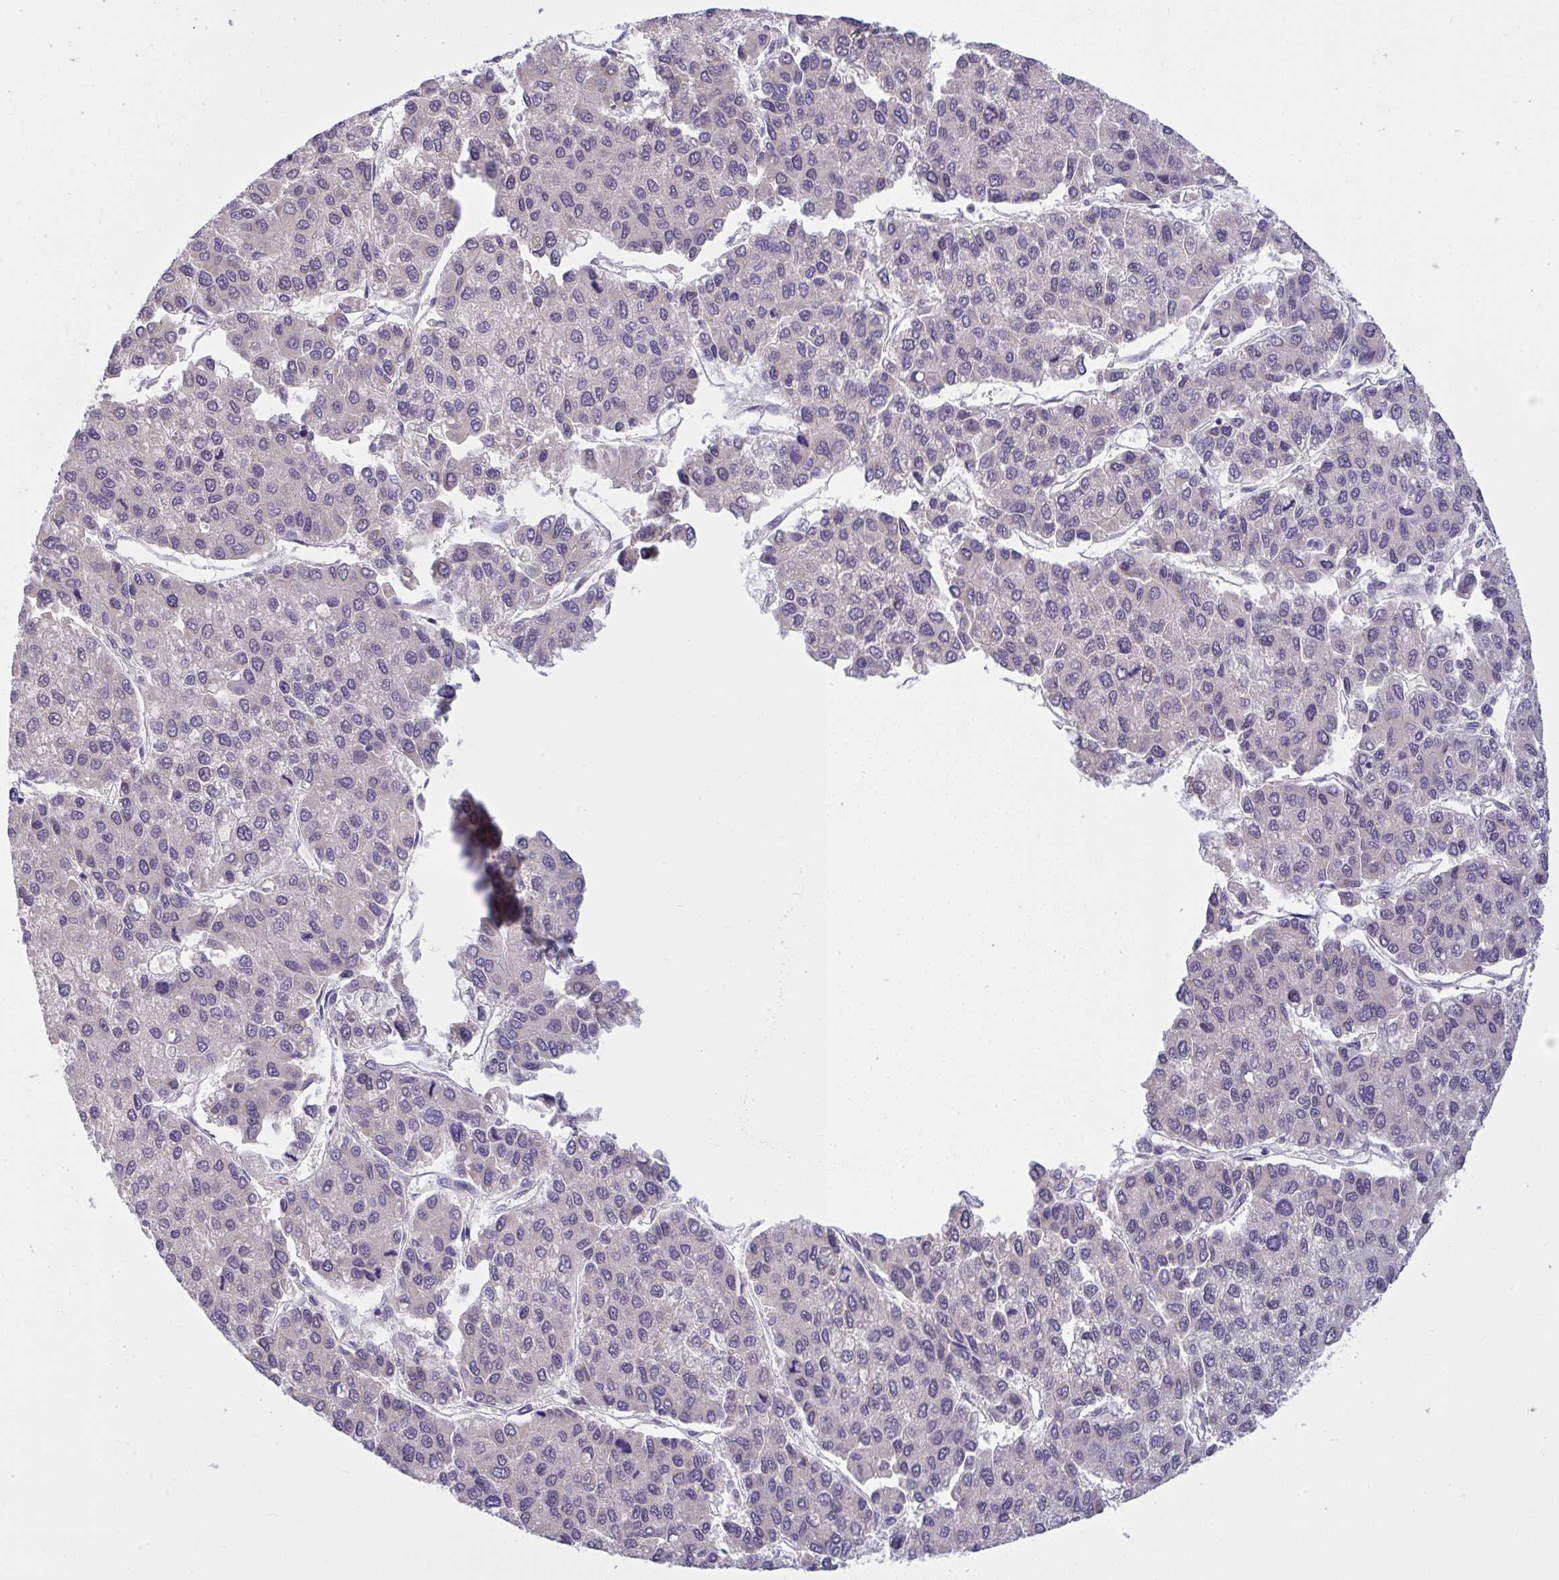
{"staining": {"intensity": "negative", "quantity": "none", "location": "none"}, "tissue": "liver cancer", "cell_type": "Tumor cells", "image_type": "cancer", "snomed": [{"axis": "morphology", "description": "Carcinoma, Hepatocellular, NOS"}, {"axis": "topography", "description": "Liver"}], "caption": "Immunohistochemistry micrograph of liver hepatocellular carcinoma stained for a protein (brown), which shows no expression in tumor cells.", "gene": "TMEM41A", "patient": {"sex": "female", "age": 66}}